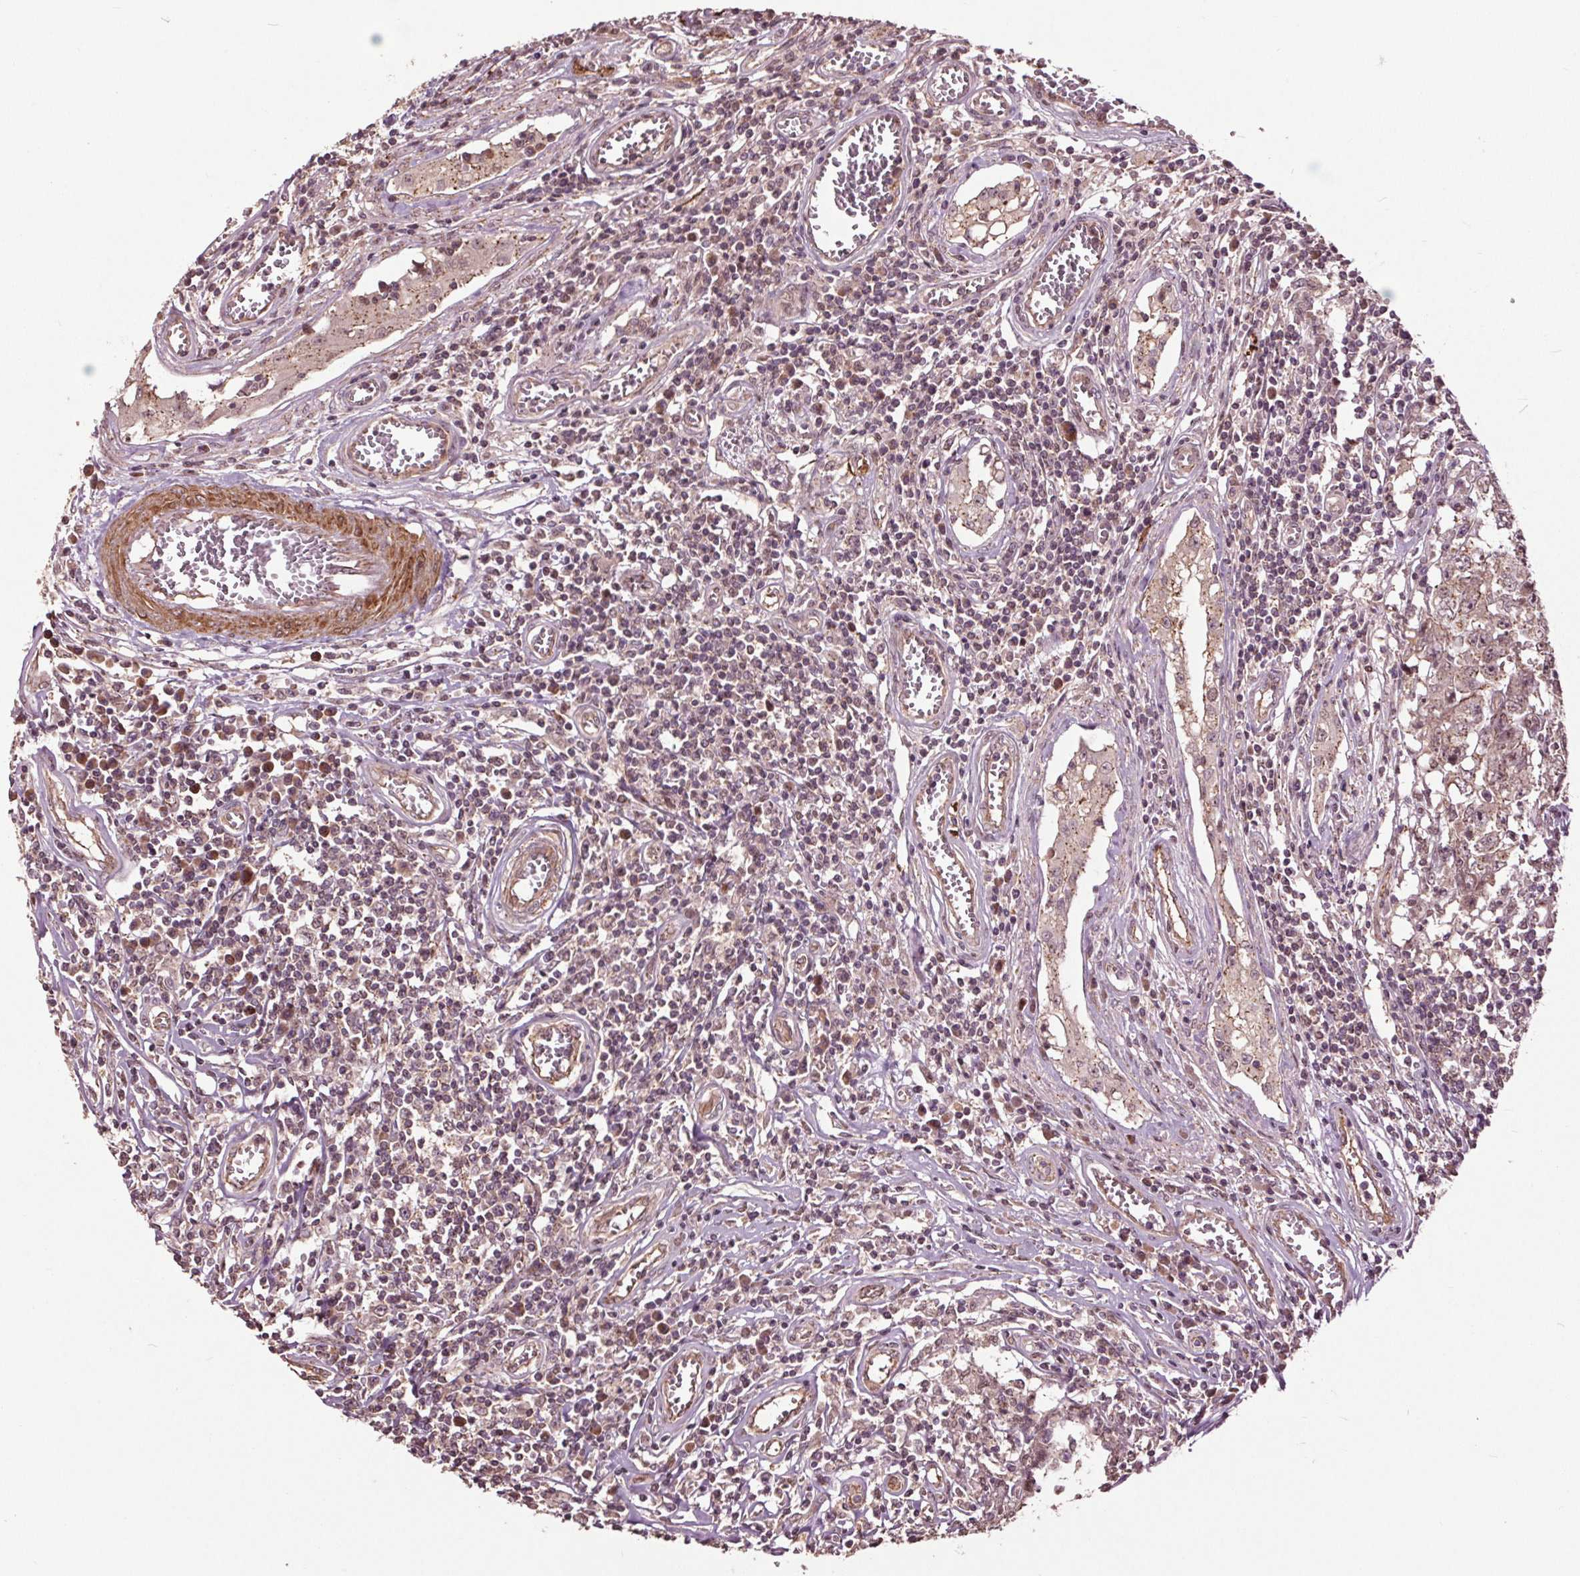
{"staining": {"intensity": "weak", "quantity": ">75%", "location": "cytoplasmic/membranous,nuclear"}, "tissue": "testis cancer", "cell_type": "Tumor cells", "image_type": "cancer", "snomed": [{"axis": "morphology", "description": "Carcinoma, Embryonal, NOS"}, {"axis": "topography", "description": "Testis"}], "caption": "Testis embryonal carcinoma stained with IHC shows weak cytoplasmic/membranous and nuclear expression in approximately >75% of tumor cells. Nuclei are stained in blue.", "gene": "CEP95", "patient": {"sex": "male", "age": 36}}